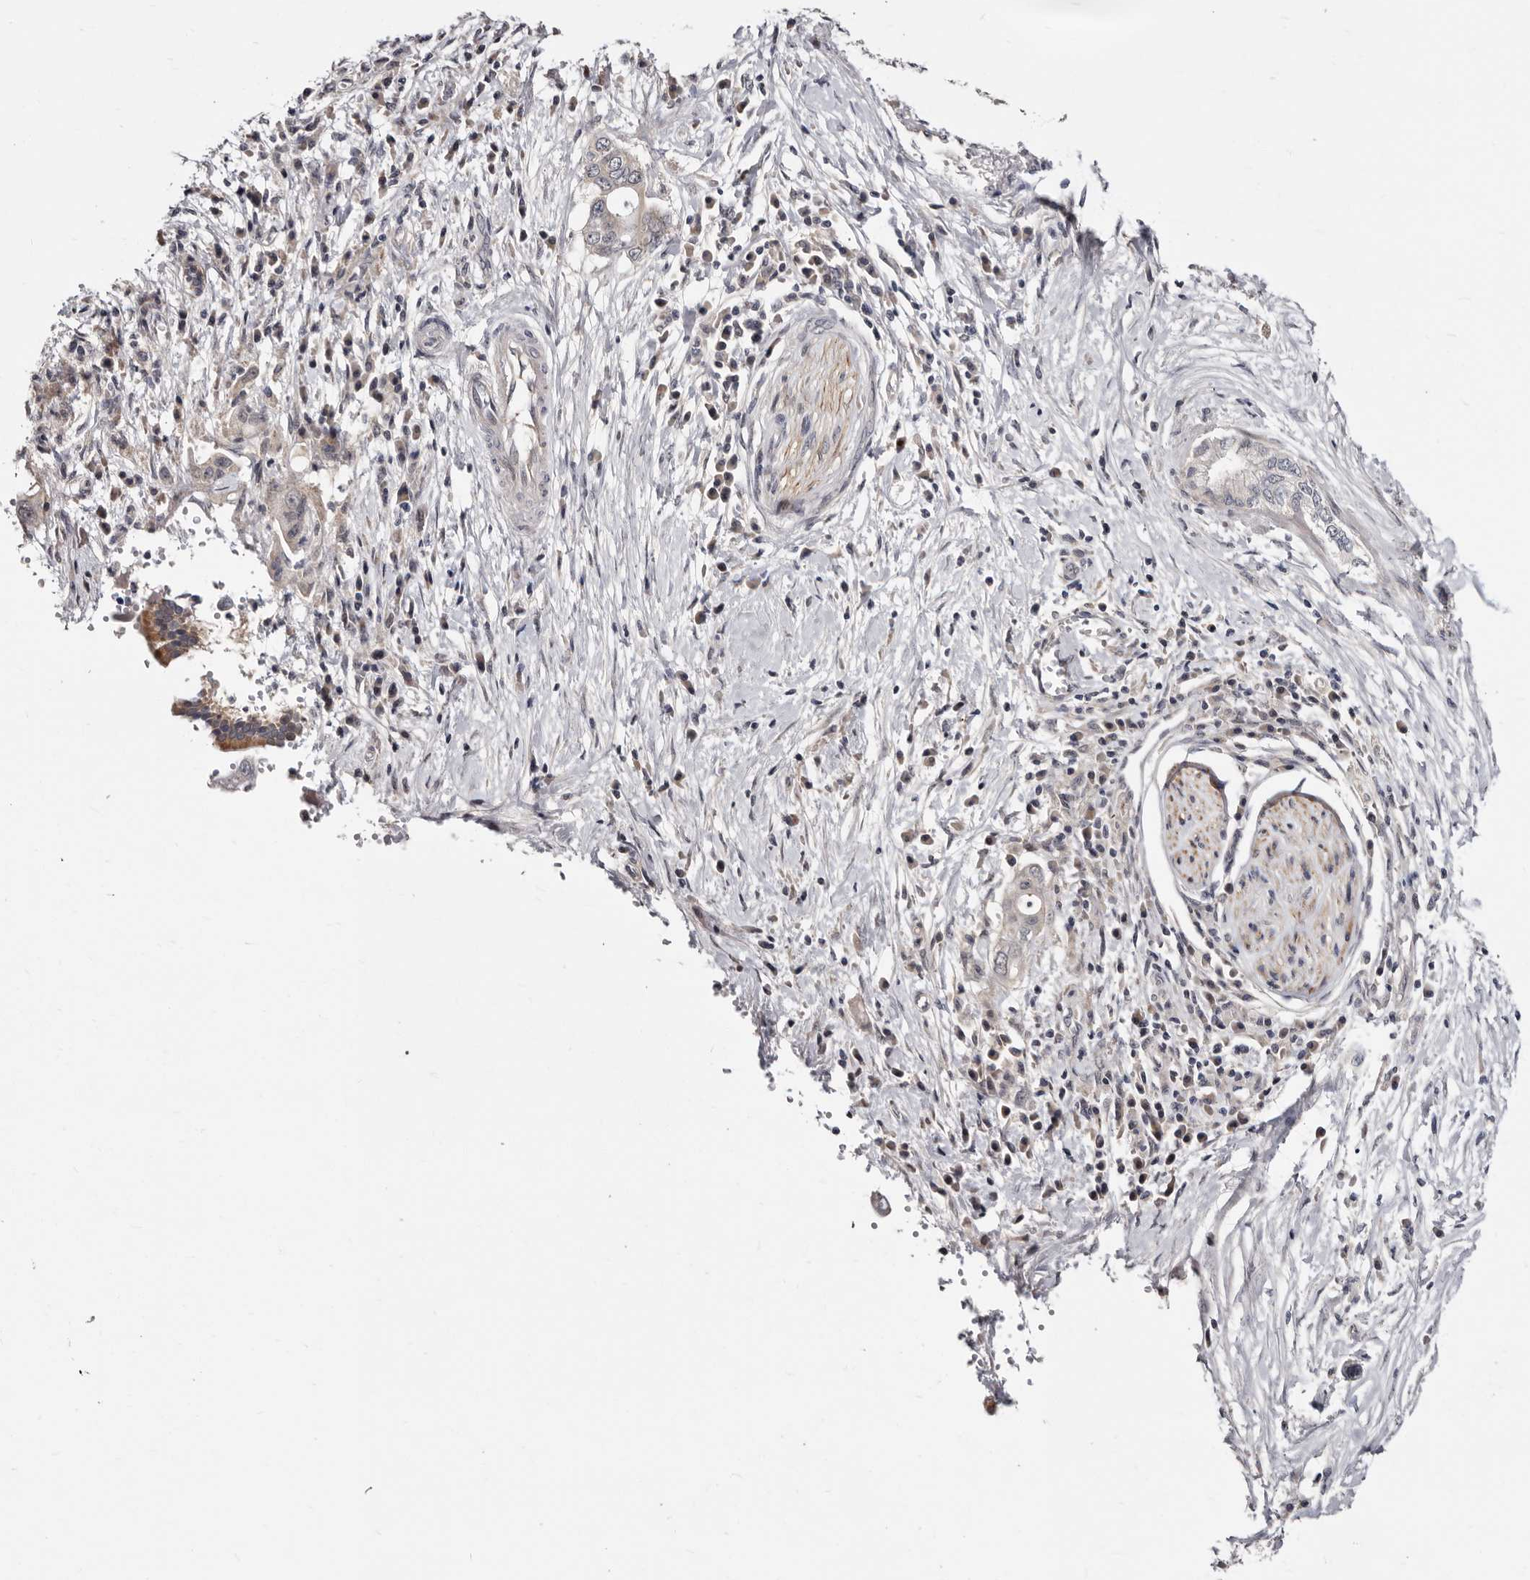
{"staining": {"intensity": "weak", "quantity": "<25%", "location": "cytoplasmic/membranous"}, "tissue": "pancreatic cancer", "cell_type": "Tumor cells", "image_type": "cancer", "snomed": [{"axis": "morphology", "description": "Adenocarcinoma, NOS"}, {"axis": "topography", "description": "Pancreas"}], "caption": "Pancreatic adenocarcinoma was stained to show a protein in brown. There is no significant staining in tumor cells. (Immunohistochemistry (ihc), brightfield microscopy, high magnification).", "gene": "KLHL4", "patient": {"sex": "female", "age": 73}}